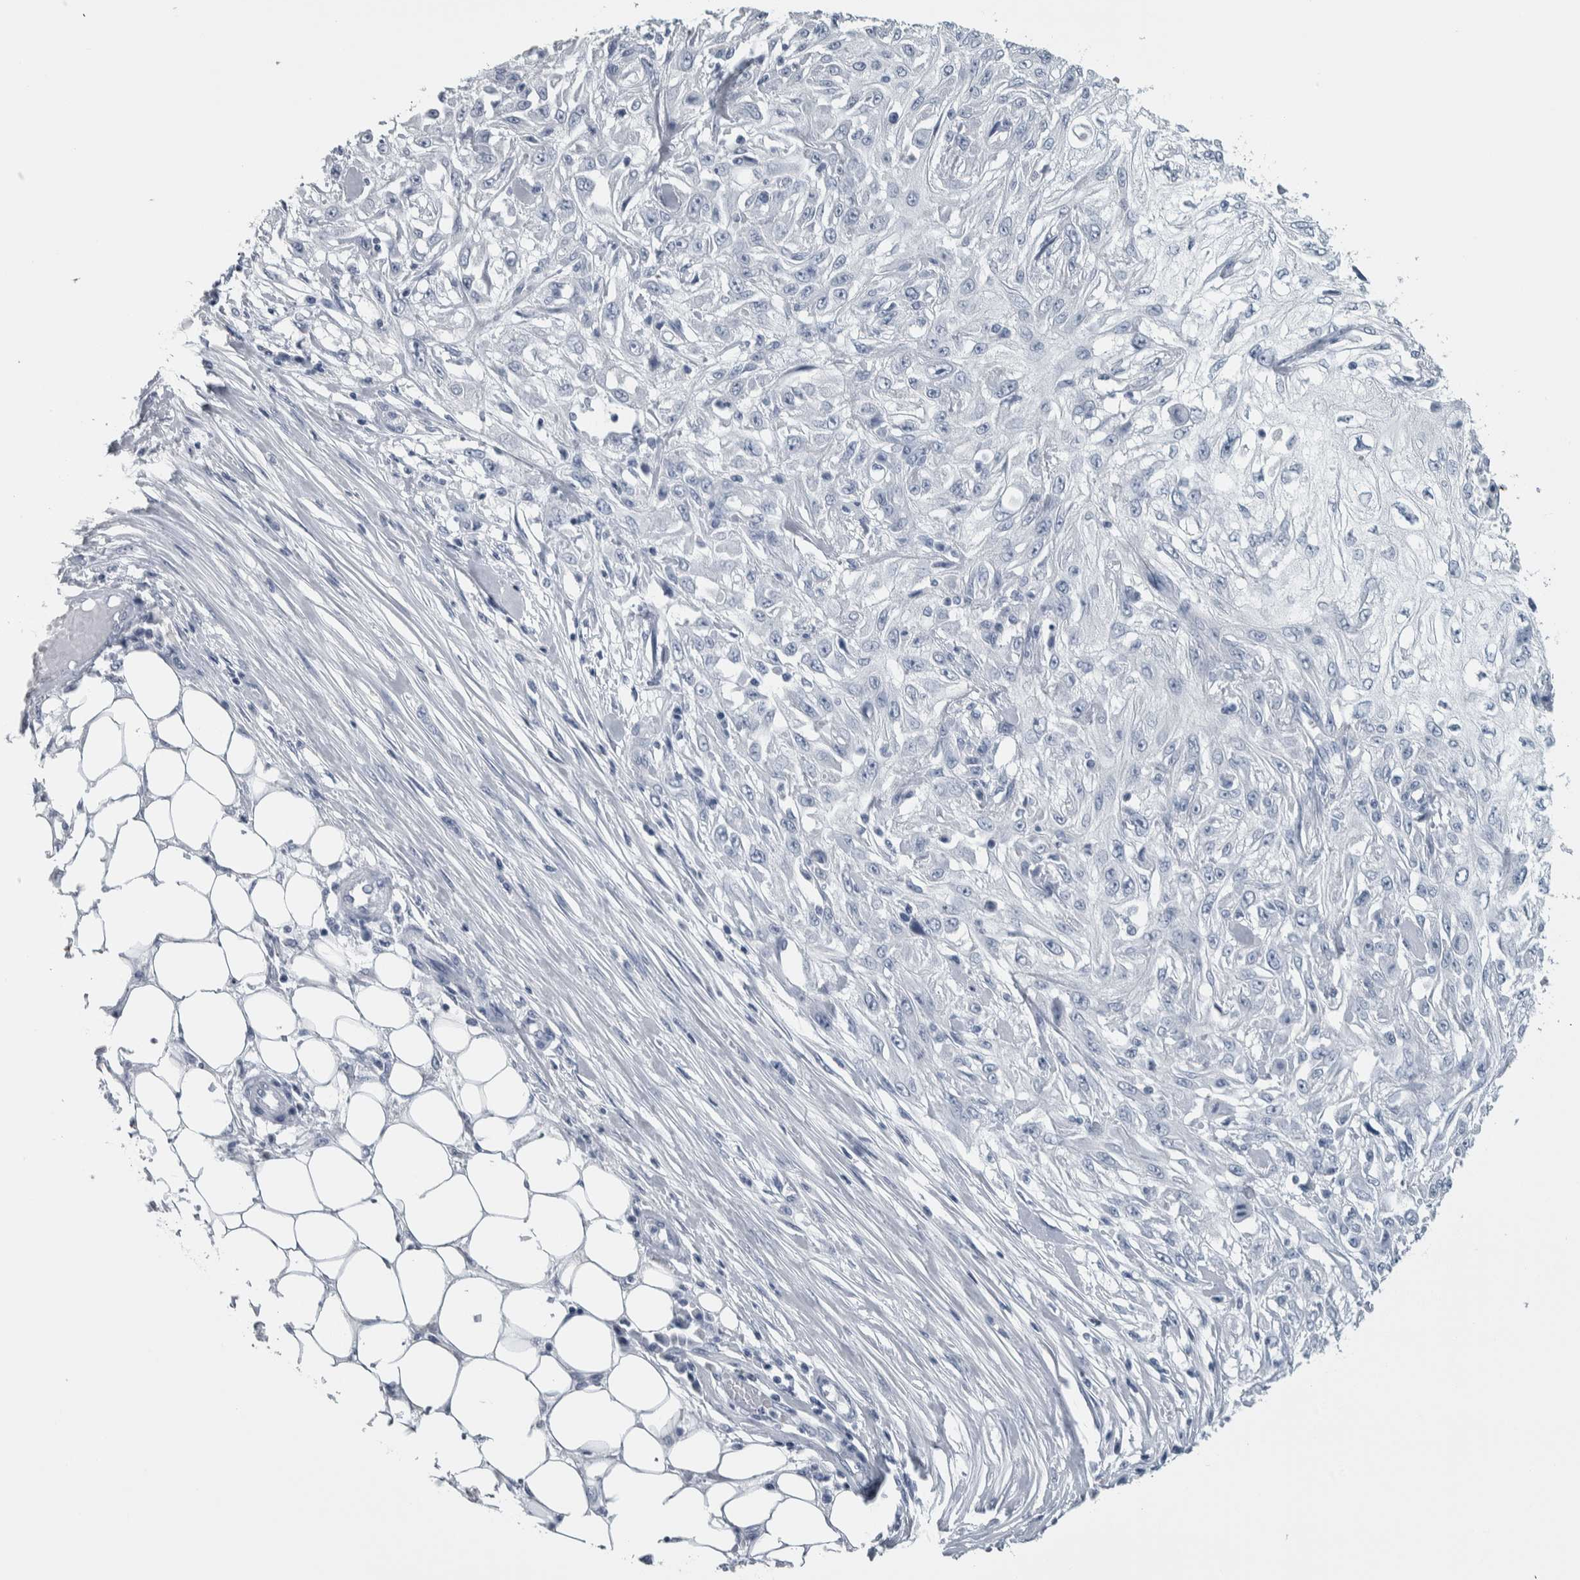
{"staining": {"intensity": "negative", "quantity": "none", "location": "none"}, "tissue": "skin cancer", "cell_type": "Tumor cells", "image_type": "cancer", "snomed": [{"axis": "morphology", "description": "Squamous cell carcinoma, NOS"}, {"axis": "morphology", "description": "Squamous cell carcinoma, metastatic, NOS"}, {"axis": "topography", "description": "Skin"}, {"axis": "topography", "description": "Lymph node"}], "caption": "Human skin squamous cell carcinoma stained for a protein using immunohistochemistry exhibits no staining in tumor cells.", "gene": "CDH17", "patient": {"sex": "male", "age": 75}}